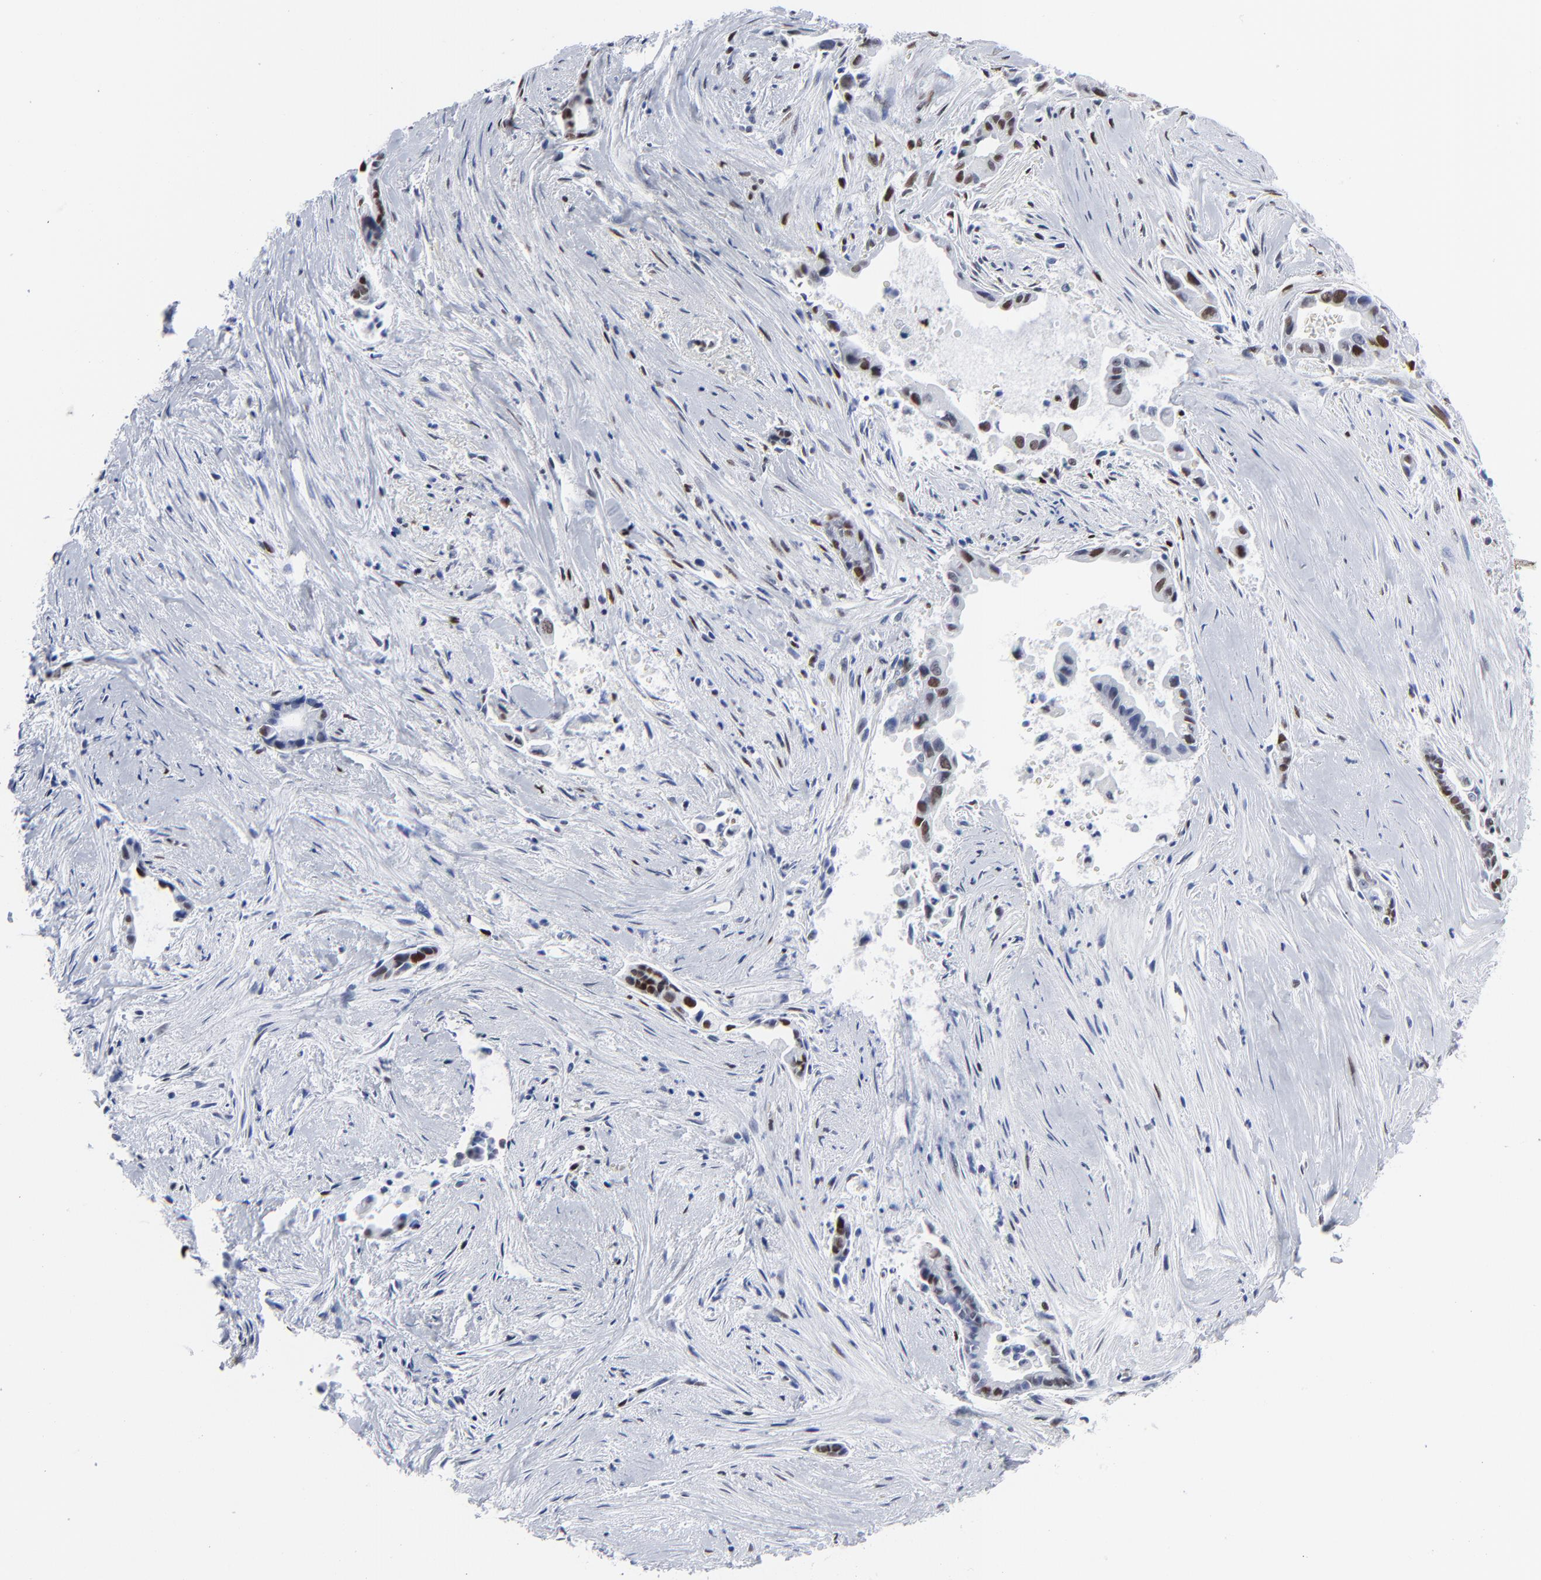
{"staining": {"intensity": "strong", "quantity": "25%-75%", "location": "nuclear"}, "tissue": "liver cancer", "cell_type": "Tumor cells", "image_type": "cancer", "snomed": [{"axis": "morphology", "description": "Cholangiocarcinoma"}, {"axis": "topography", "description": "Liver"}], "caption": "Liver cholangiocarcinoma was stained to show a protein in brown. There is high levels of strong nuclear expression in approximately 25%-75% of tumor cells.", "gene": "JUN", "patient": {"sex": "female", "age": 55}}